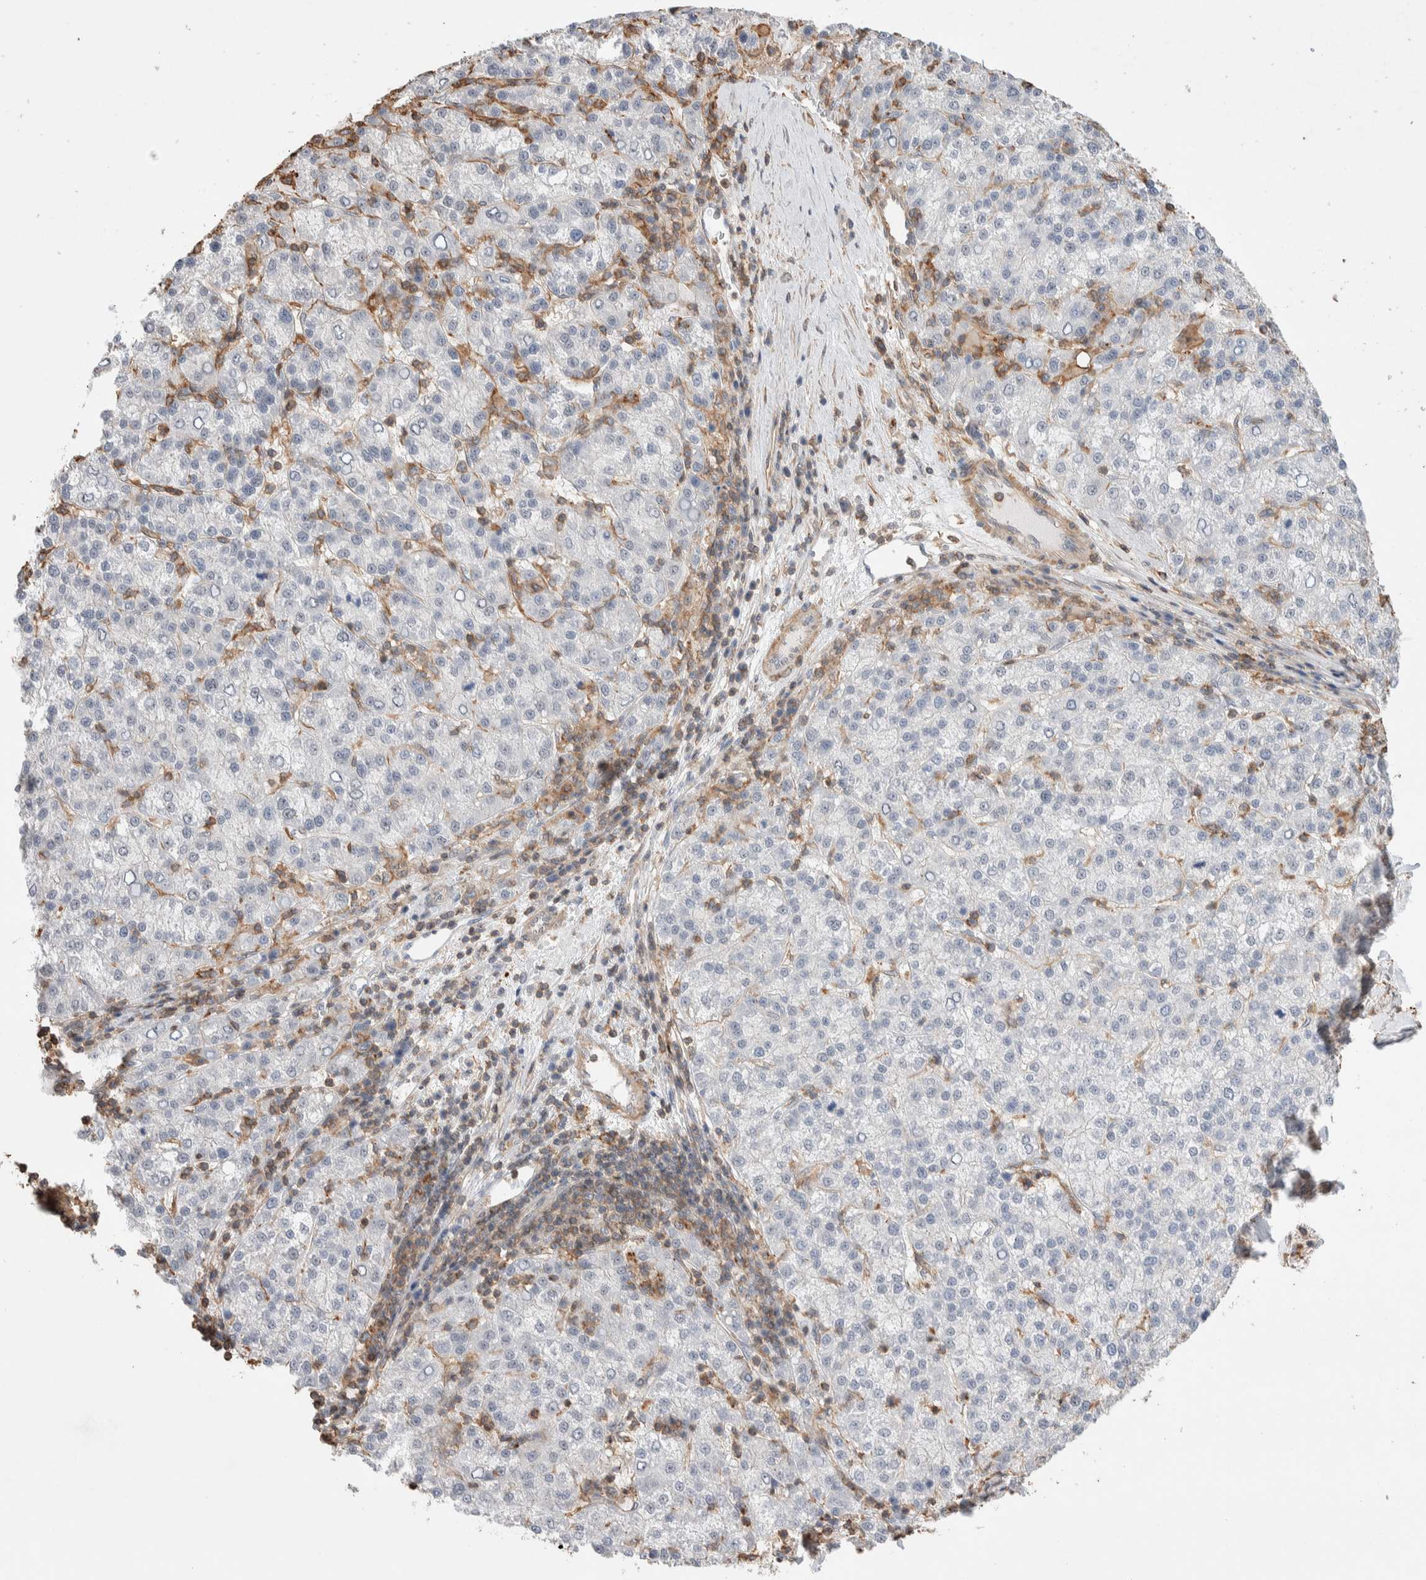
{"staining": {"intensity": "negative", "quantity": "none", "location": "none"}, "tissue": "liver cancer", "cell_type": "Tumor cells", "image_type": "cancer", "snomed": [{"axis": "morphology", "description": "Carcinoma, Hepatocellular, NOS"}, {"axis": "topography", "description": "Liver"}], "caption": "This is an immunohistochemistry (IHC) micrograph of human liver cancer (hepatocellular carcinoma). There is no positivity in tumor cells.", "gene": "ZNF704", "patient": {"sex": "female", "age": 58}}